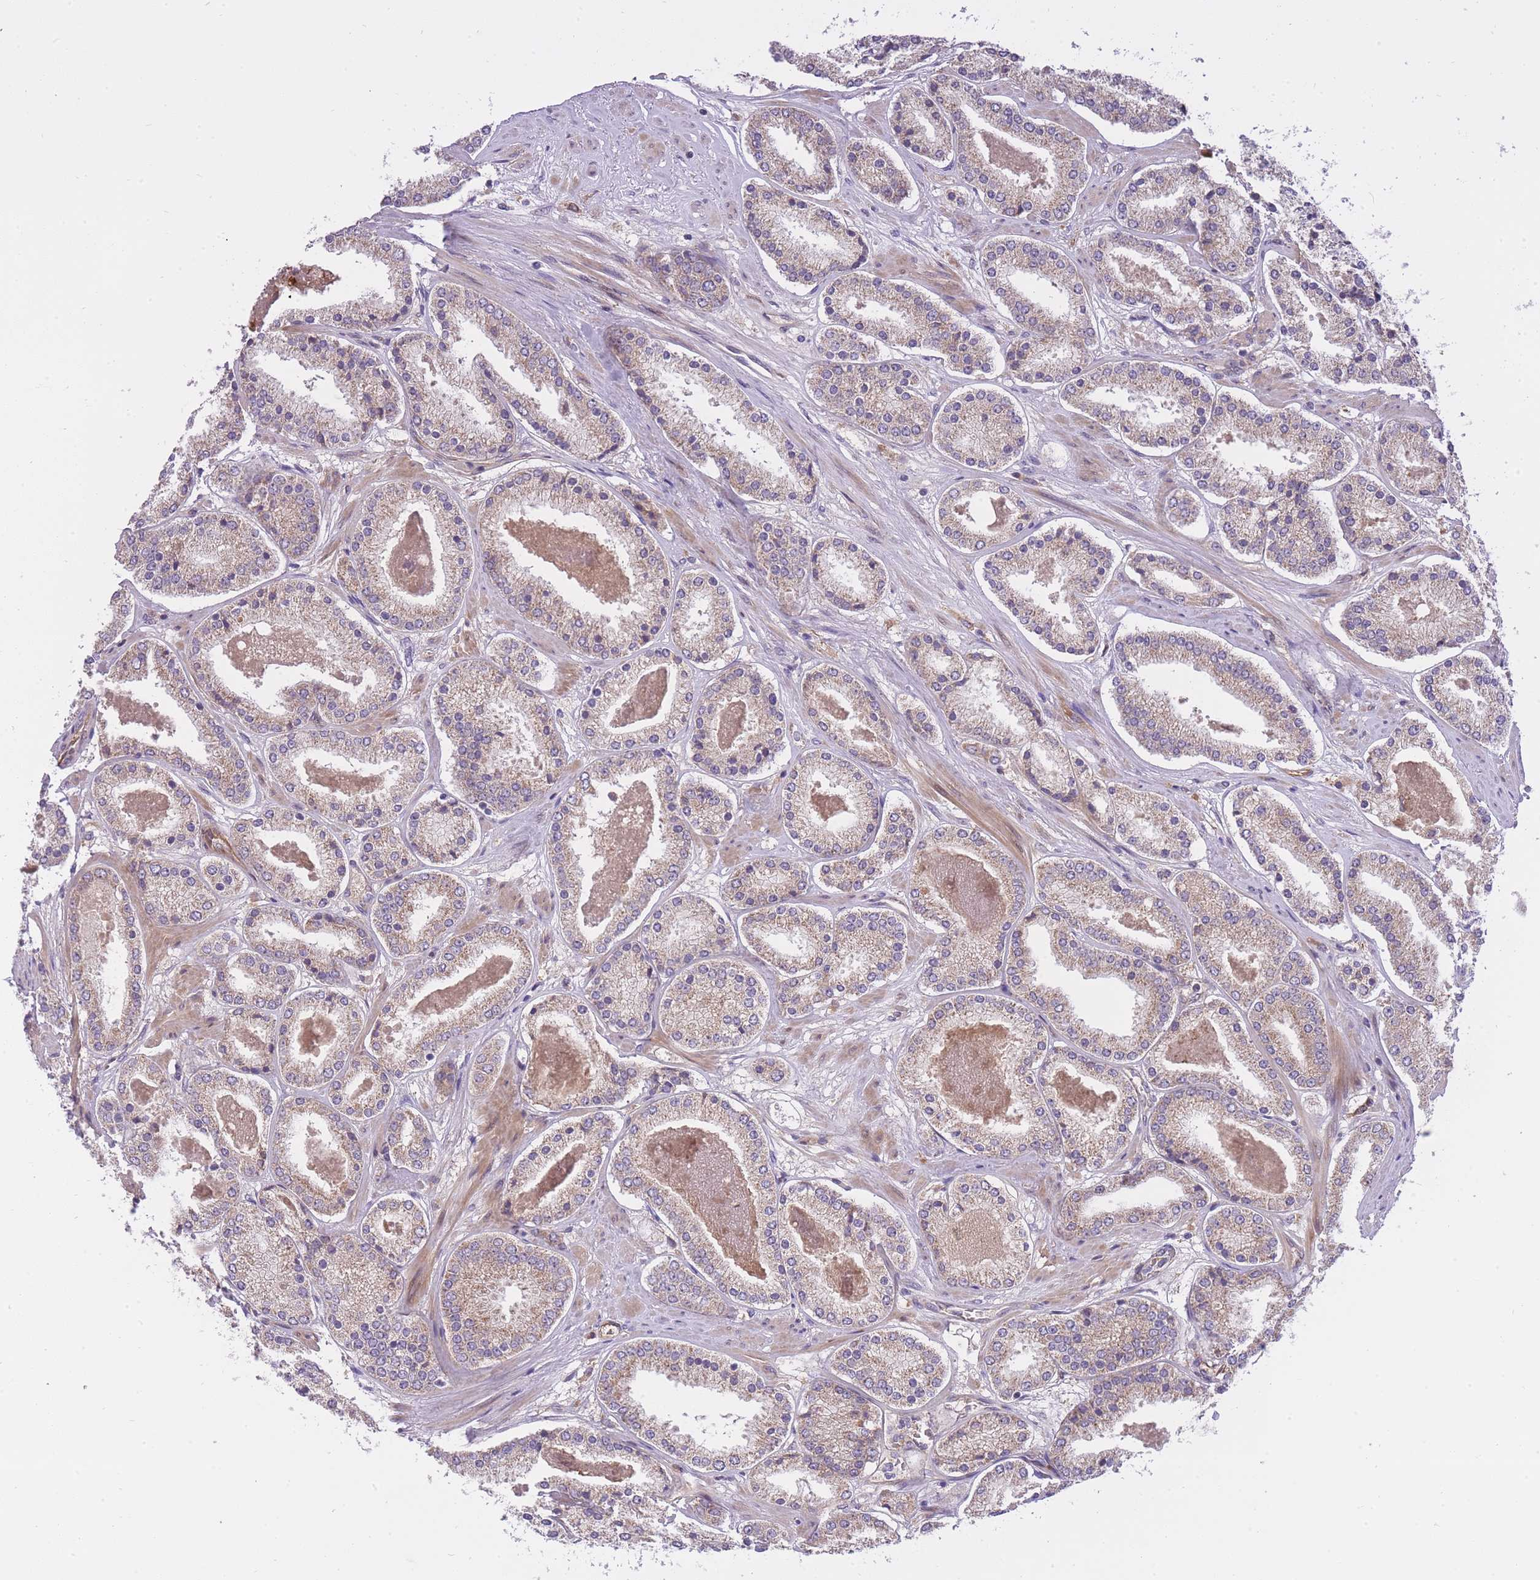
{"staining": {"intensity": "weak", "quantity": "25%-75%", "location": "cytoplasmic/membranous"}, "tissue": "prostate cancer", "cell_type": "Tumor cells", "image_type": "cancer", "snomed": [{"axis": "morphology", "description": "Adenocarcinoma, High grade"}, {"axis": "topography", "description": "Prostate"}], "caption": "Immunohistochemical staining of prostate cancer reveals weak cytoplasmic/membranous protein staining in about 25%-75% of tumor cells.", "gene": "CRYGN", "patient": {"sex": "male", "age": 63}}